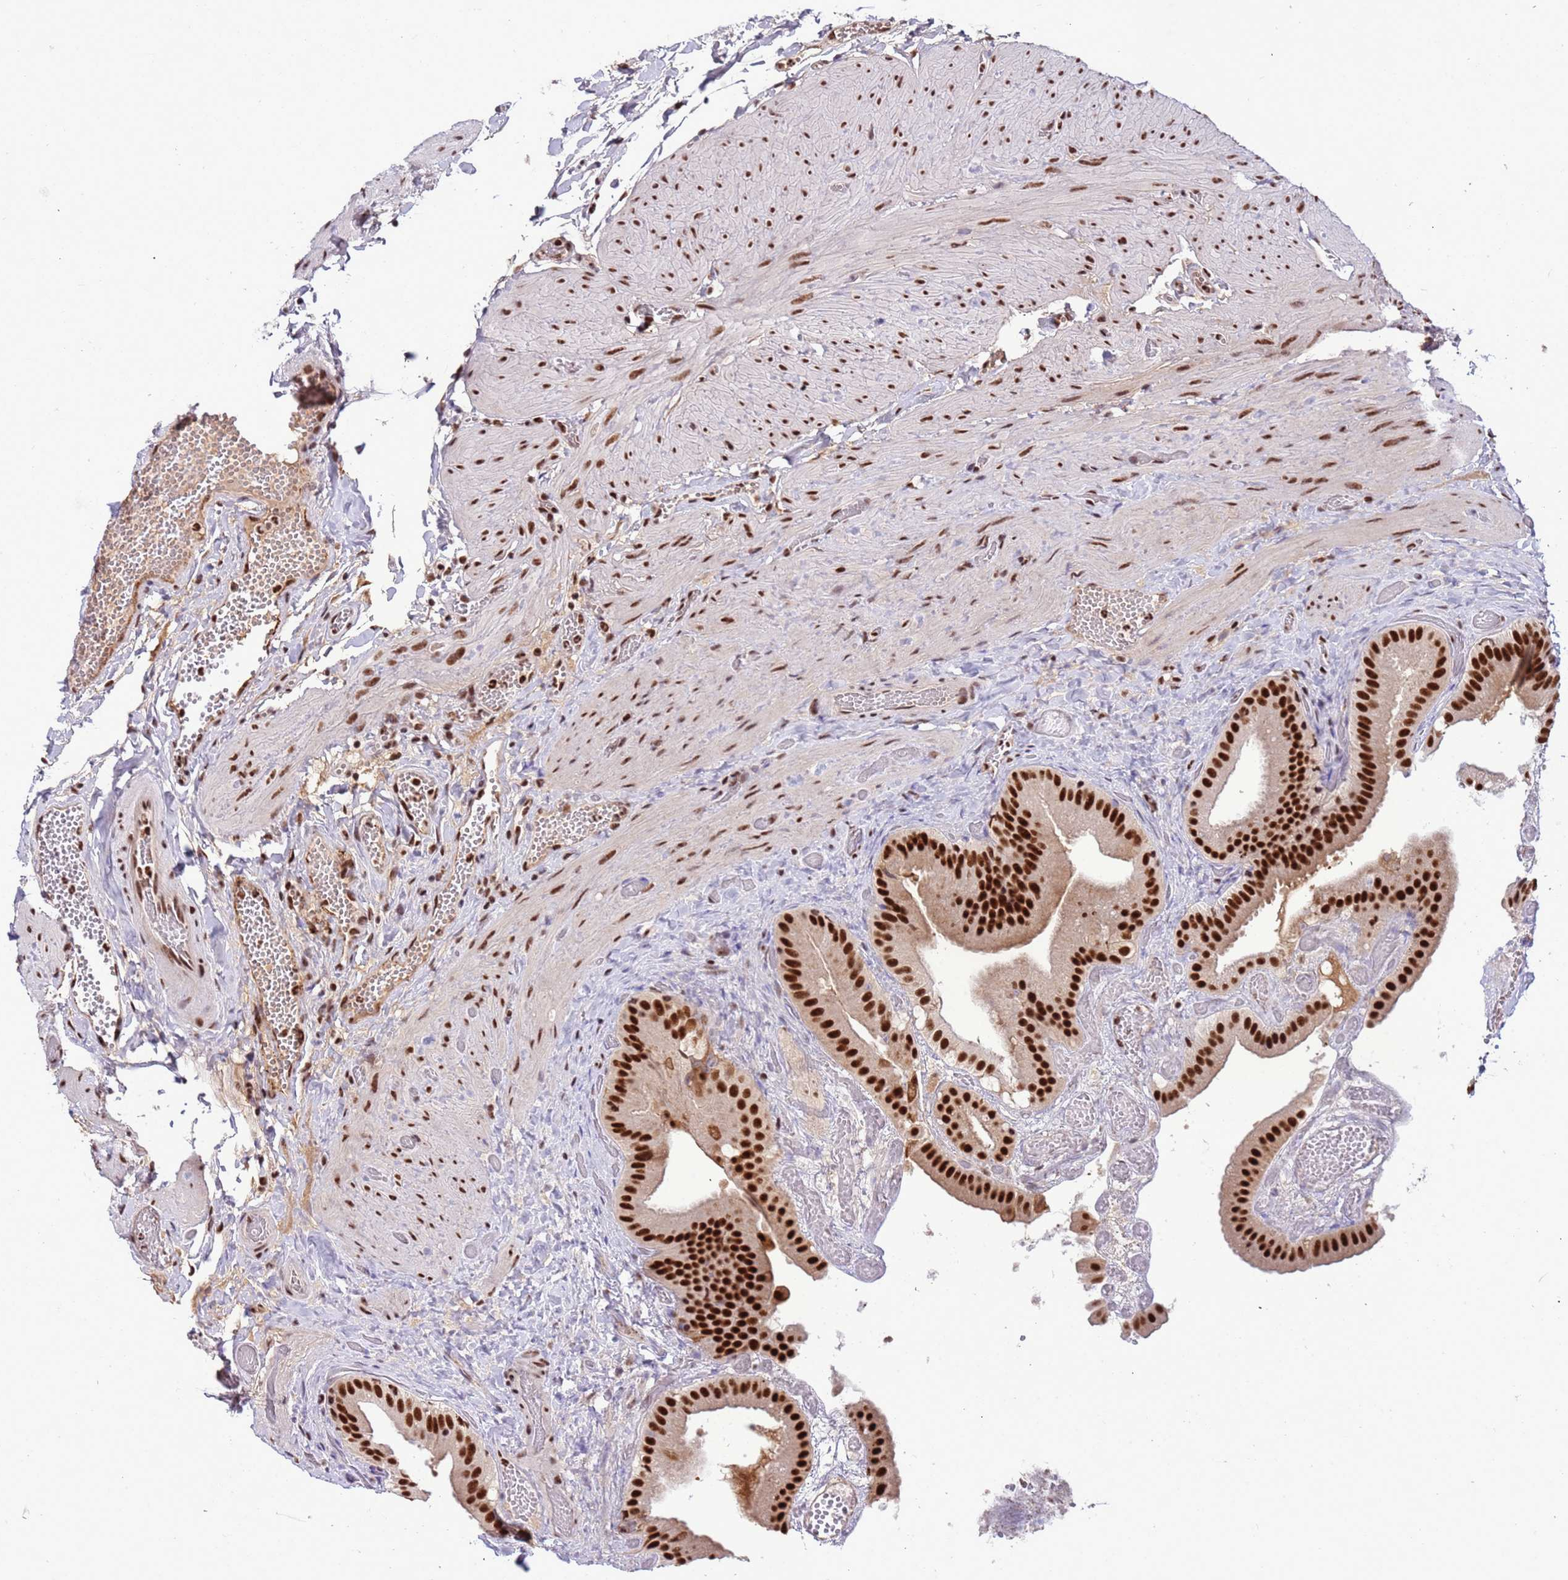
{"staining": {"intensity": "strong", "quantity": ">75%", "location": "nuclear"}, "tissue": "gallbladder", "cell_type": "Glandular cells", "image_type": "normal", "snomed": [{"axis": "morphology", "description": "Normal tissue, NOS"}, {"axis": "topography", "description": "Gallbladder"}], "caption": "The micrograph demonstrates staining of normal gallbladder, revealing strong nuclear protein expression (brown color) within glandular cells.", "gene": "SRRT", "patient": {"sex": "female", "age": 64}}